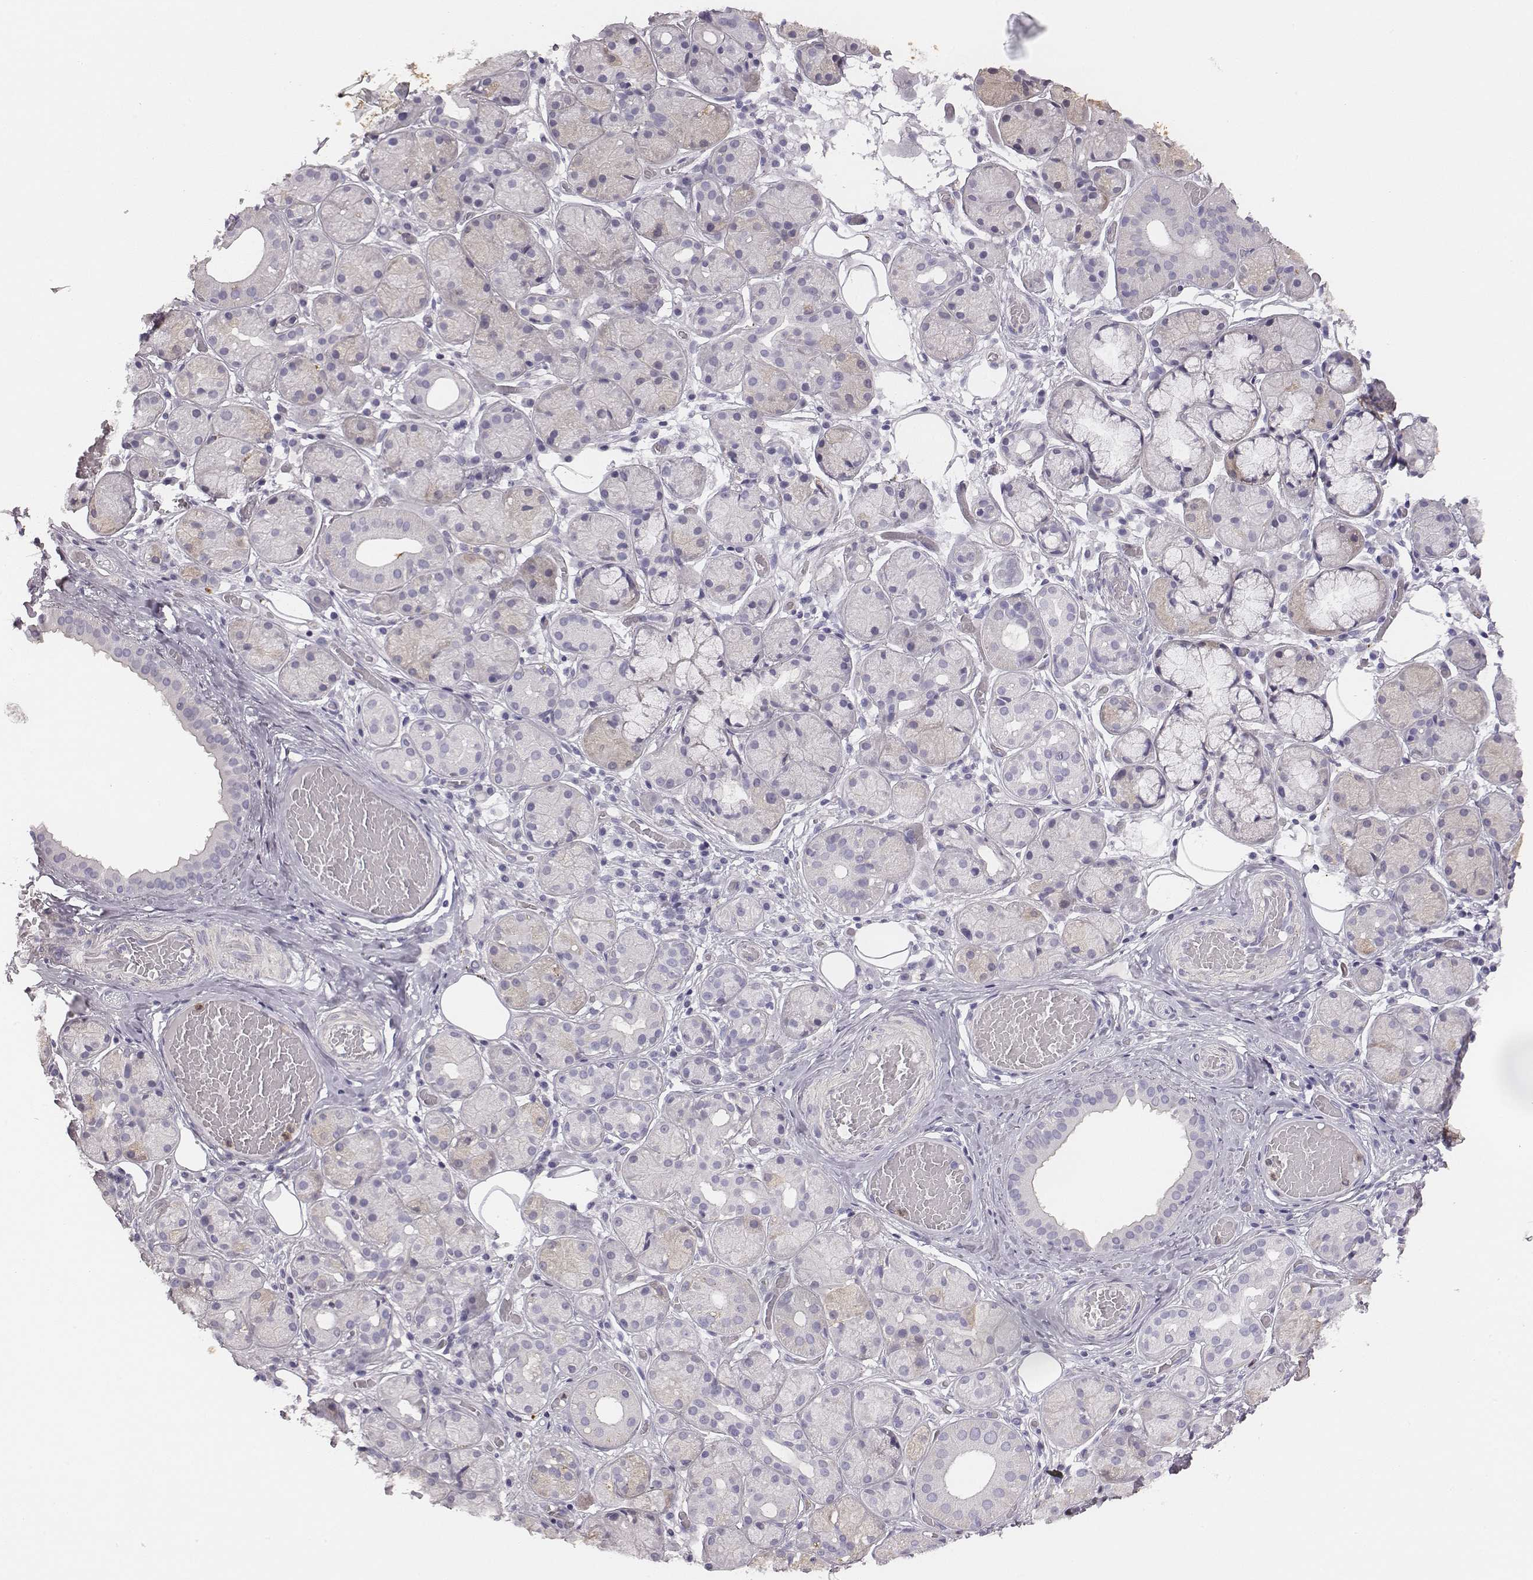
{"staining": {"intensity": "negative", "quantity": "none", "location": "none"}, "tissue": "salivary gland", "cell_type": "Glandular cells", "image_type": "normal", "snomed": [{"axis": "morphology", "description": "Normal tissue, NOS"}, {"axis": "topography", "description": "Salivary gland"}, {"axis": "topography", "description": "Peripheral nerve tissue"}], "caption": "A high-resolution photomicrograph shows IHC staining of benign salivary gland, which shows no significant staining in glandular cells.", "gene": "ADAM7", "patient": {"sex": "male", "age": 71}}